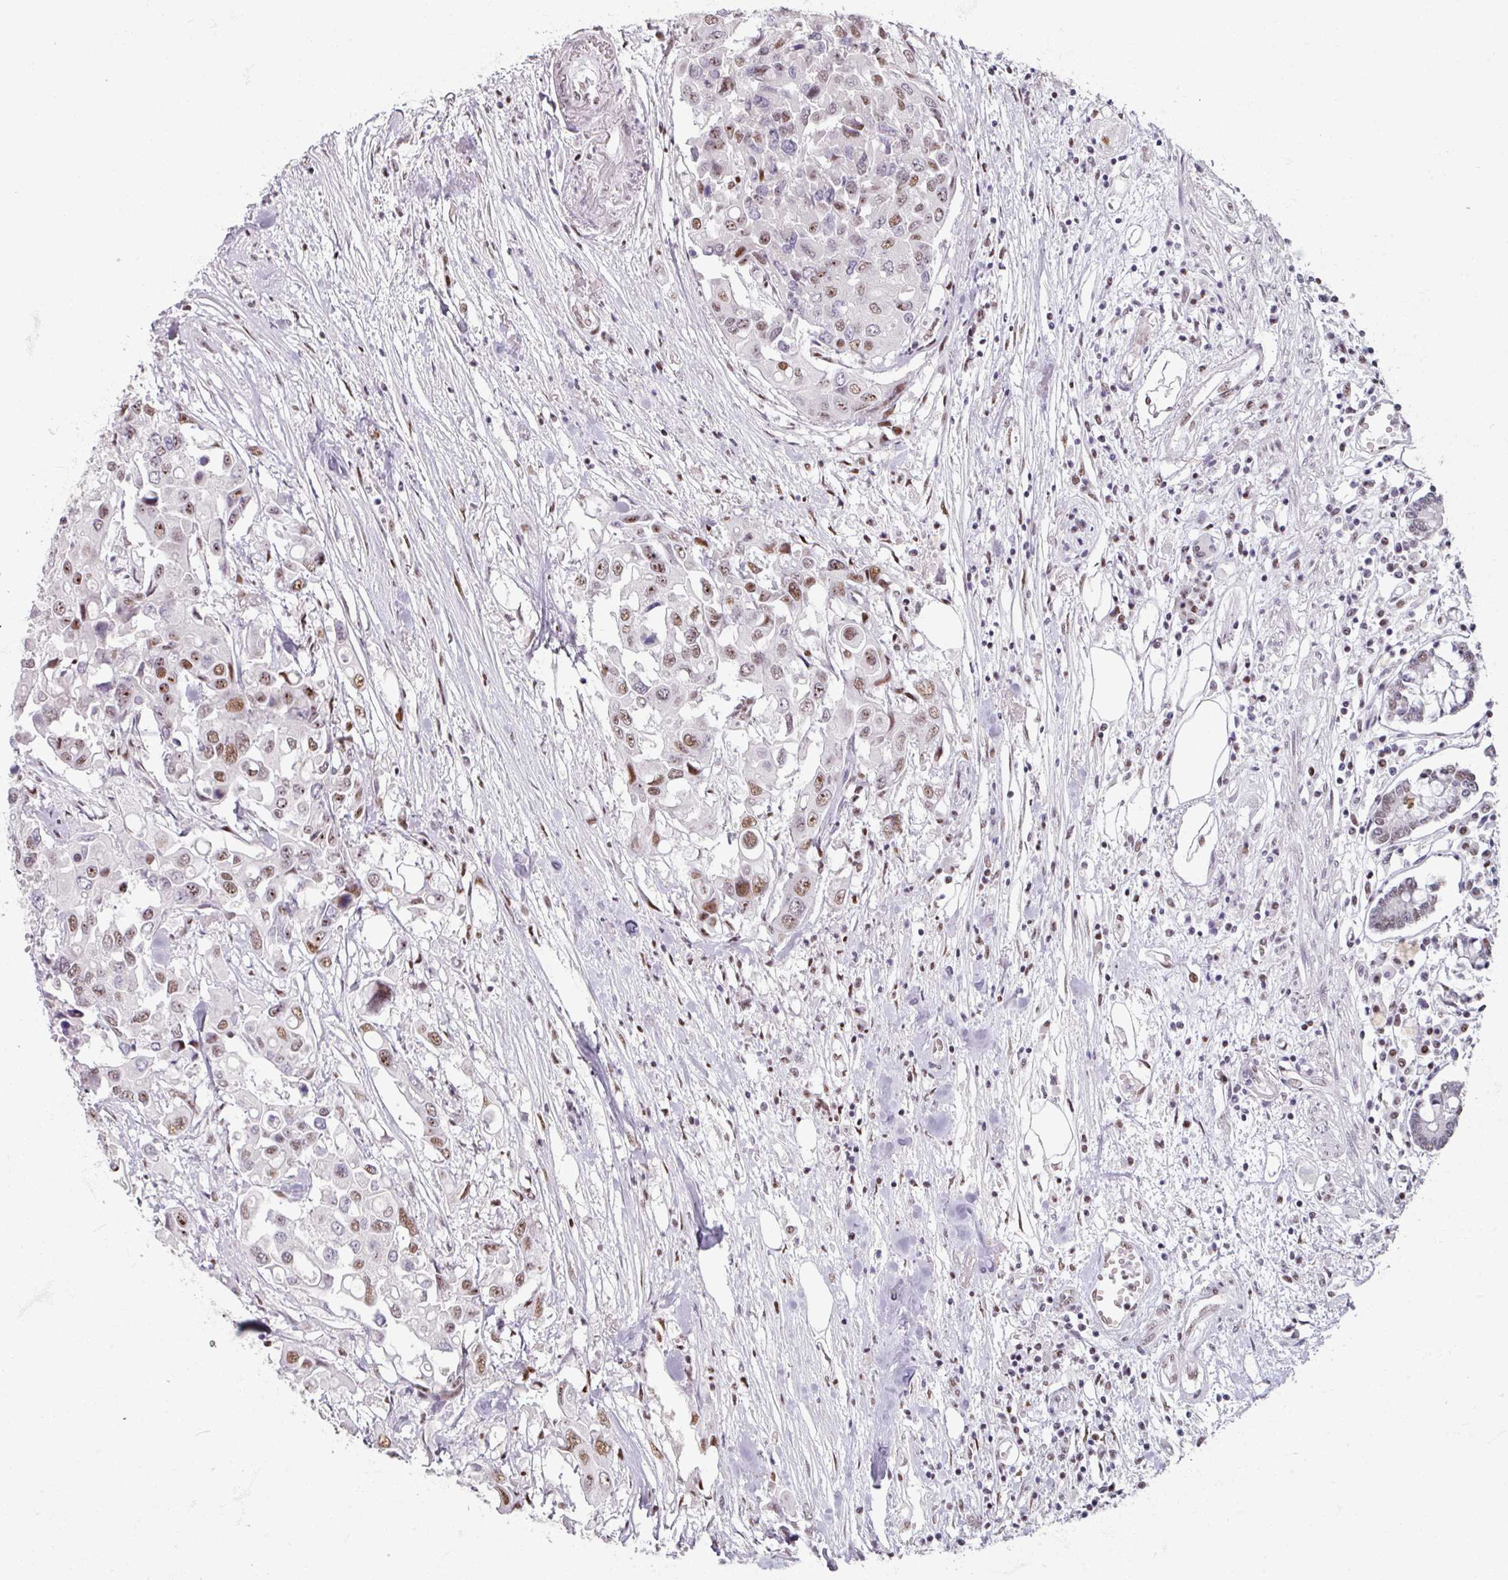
{"staining": {"intensity": "moderate", "quantity": "25%-75%", "location": "nuclear"}, "tissue": "colorectal cancer", "cell_type": "Tumor cells", "image_type": "cancer", "snomed": [{"axis": "morphology", "description": "Adenocarcinoma, NOS"}, {"axis": "topography", "description": "Colon"}], "caption": "Protein analysis of colorectal cancer tissue shows moderate nuclear staining in approximately 25%-75% of tumor cells. (IHC, brightfield microscopy, high magnification).", "gene": "ADAR", "patient": {"sex": "male", "age": 77}}